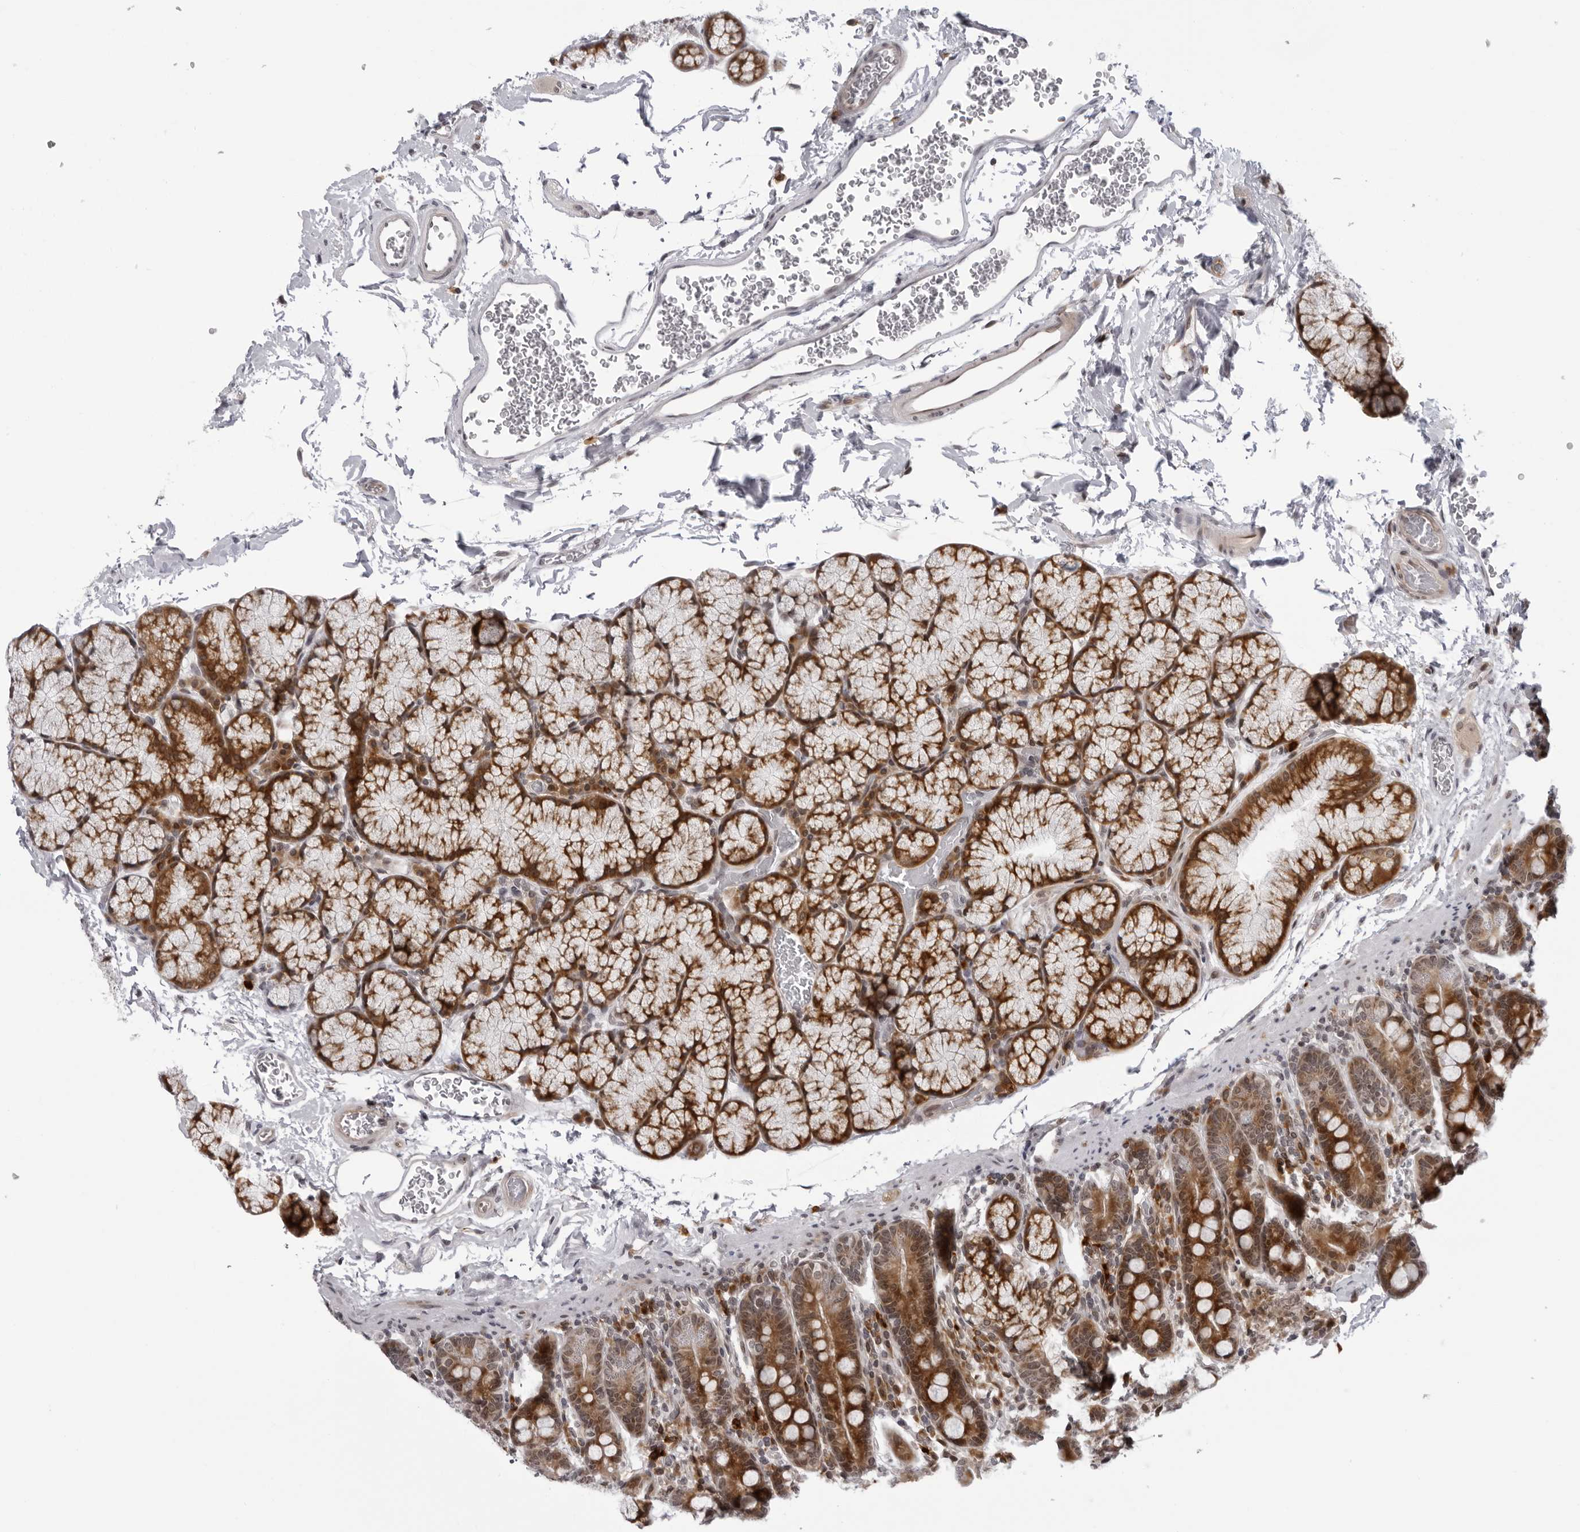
{"staining": {"intensity": "strong", "quantity": ">75%", "location": "cytoplasmic/membranous"}, "tissue": "duodenum", "cell_type": "Glandular cells", "image_type": "normal", "snomed": [{"axis": "morphology", "description": "Normal tissue, NOS"}, {"axis": "topography", "description": "Duodenum"}], "caption": "High-magnification brightfield microscopy of benign duodenum stained with DAB (3,3'-diaminobenzidine) (brown) and counterstained with hematoxylin (blue). glandular cells exhibit strong cytoplasmic/membranous positivity is identified in about>75% of cells.", "gene": "GCSAML", "patient": {"sex": "male", "age": 35}}